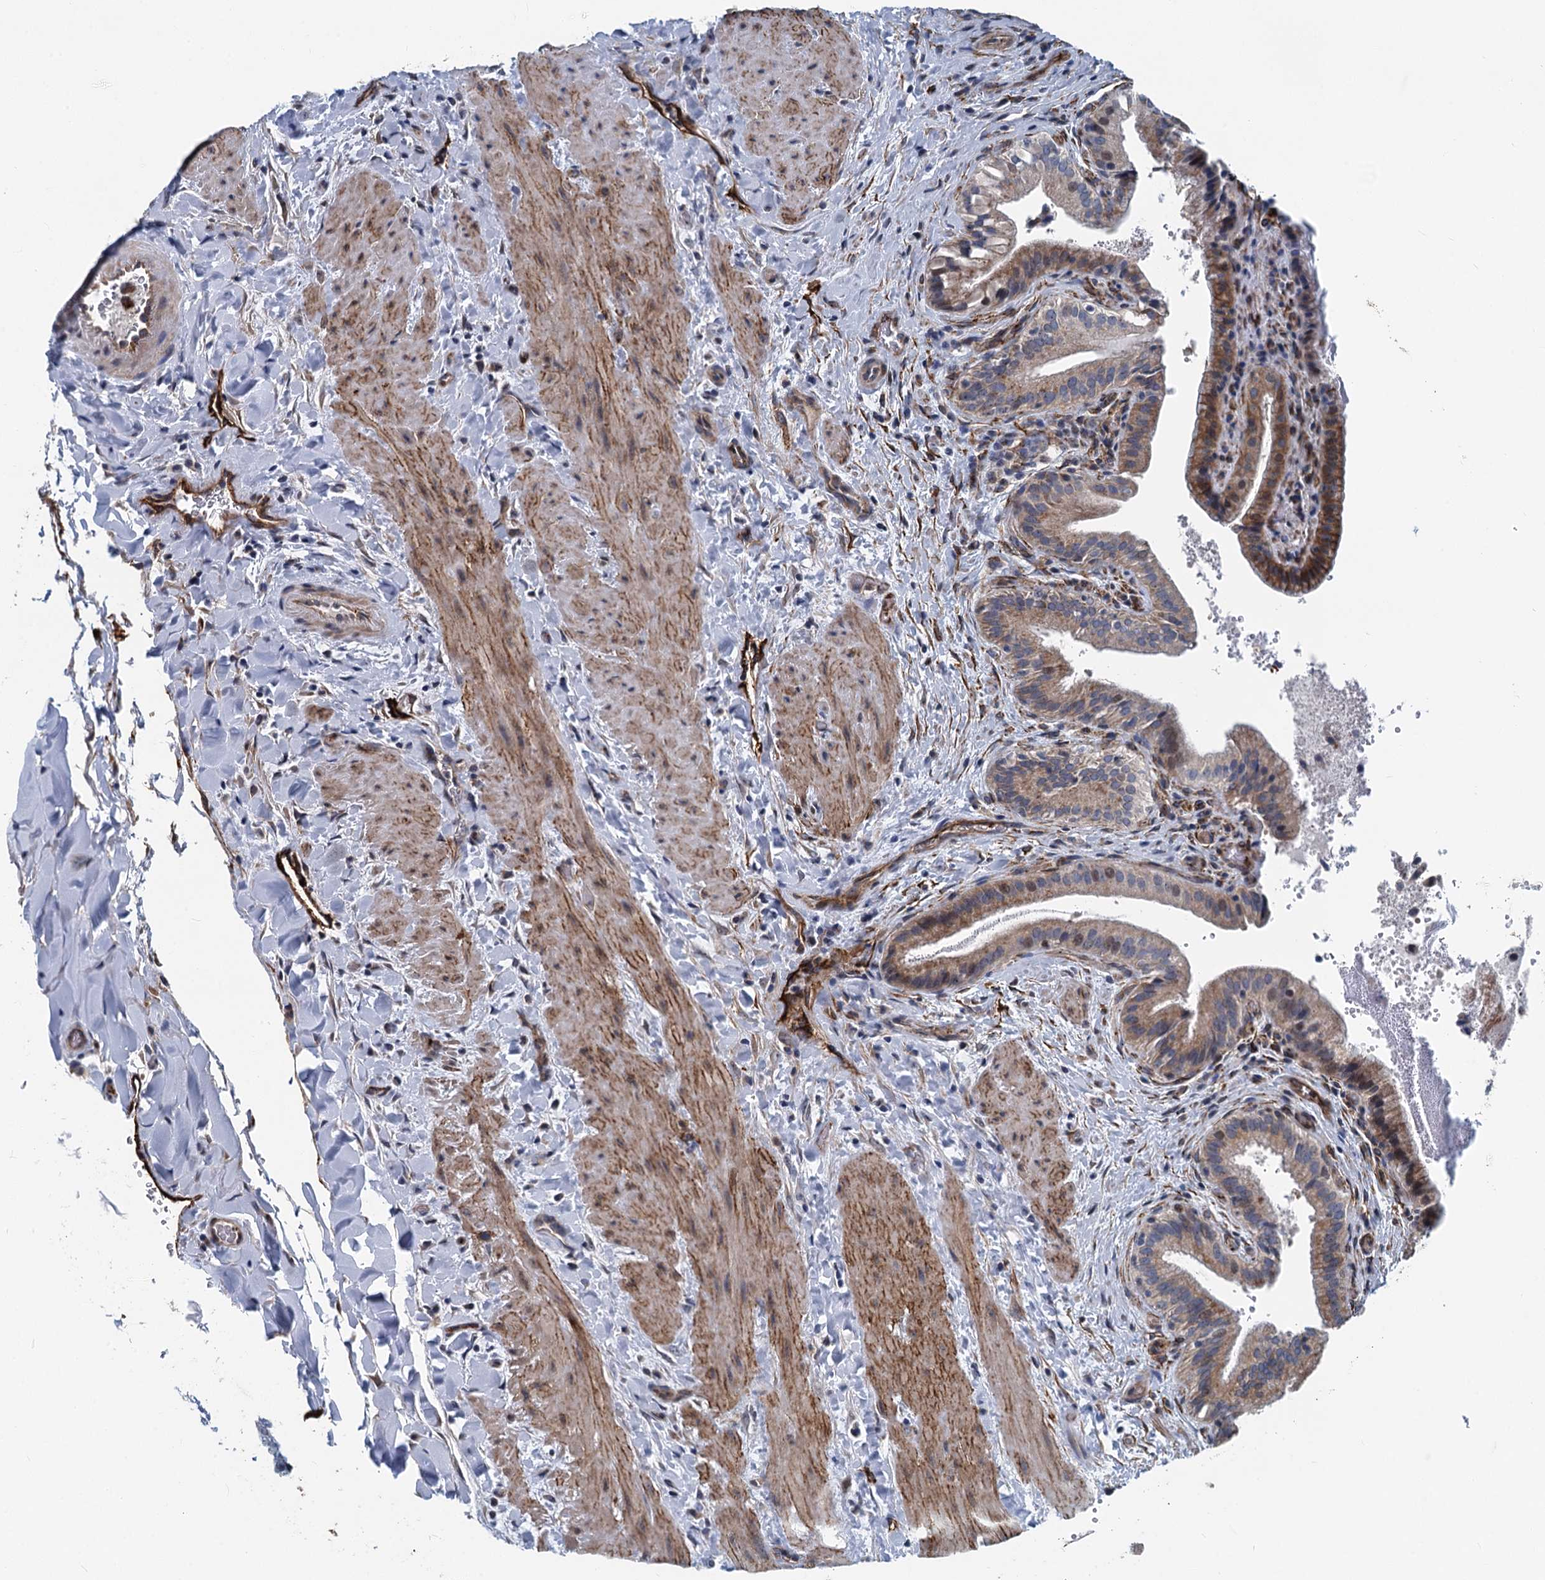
{"staining": {"intensity": "moderate", "quantity": ">75%", "location": "cytoplasmic/membranous"}, "tissue": "gallbladder", "cell_type": "Glandular cells", "image_type": "normal", "snomed": [{"axis": "morphology", "description": "Normal tissue, NOS"}, {"axis": "topography", "description": "Gallbladder"}], "caption": "This micrograph shows IHC staining of benign human gallbladder, with medium moderate cytoplasmic/membranous staining in approximately >75% of glandular cells.", "gene": "ASXL3", "patient": {"sex": "male", "age": 24}}